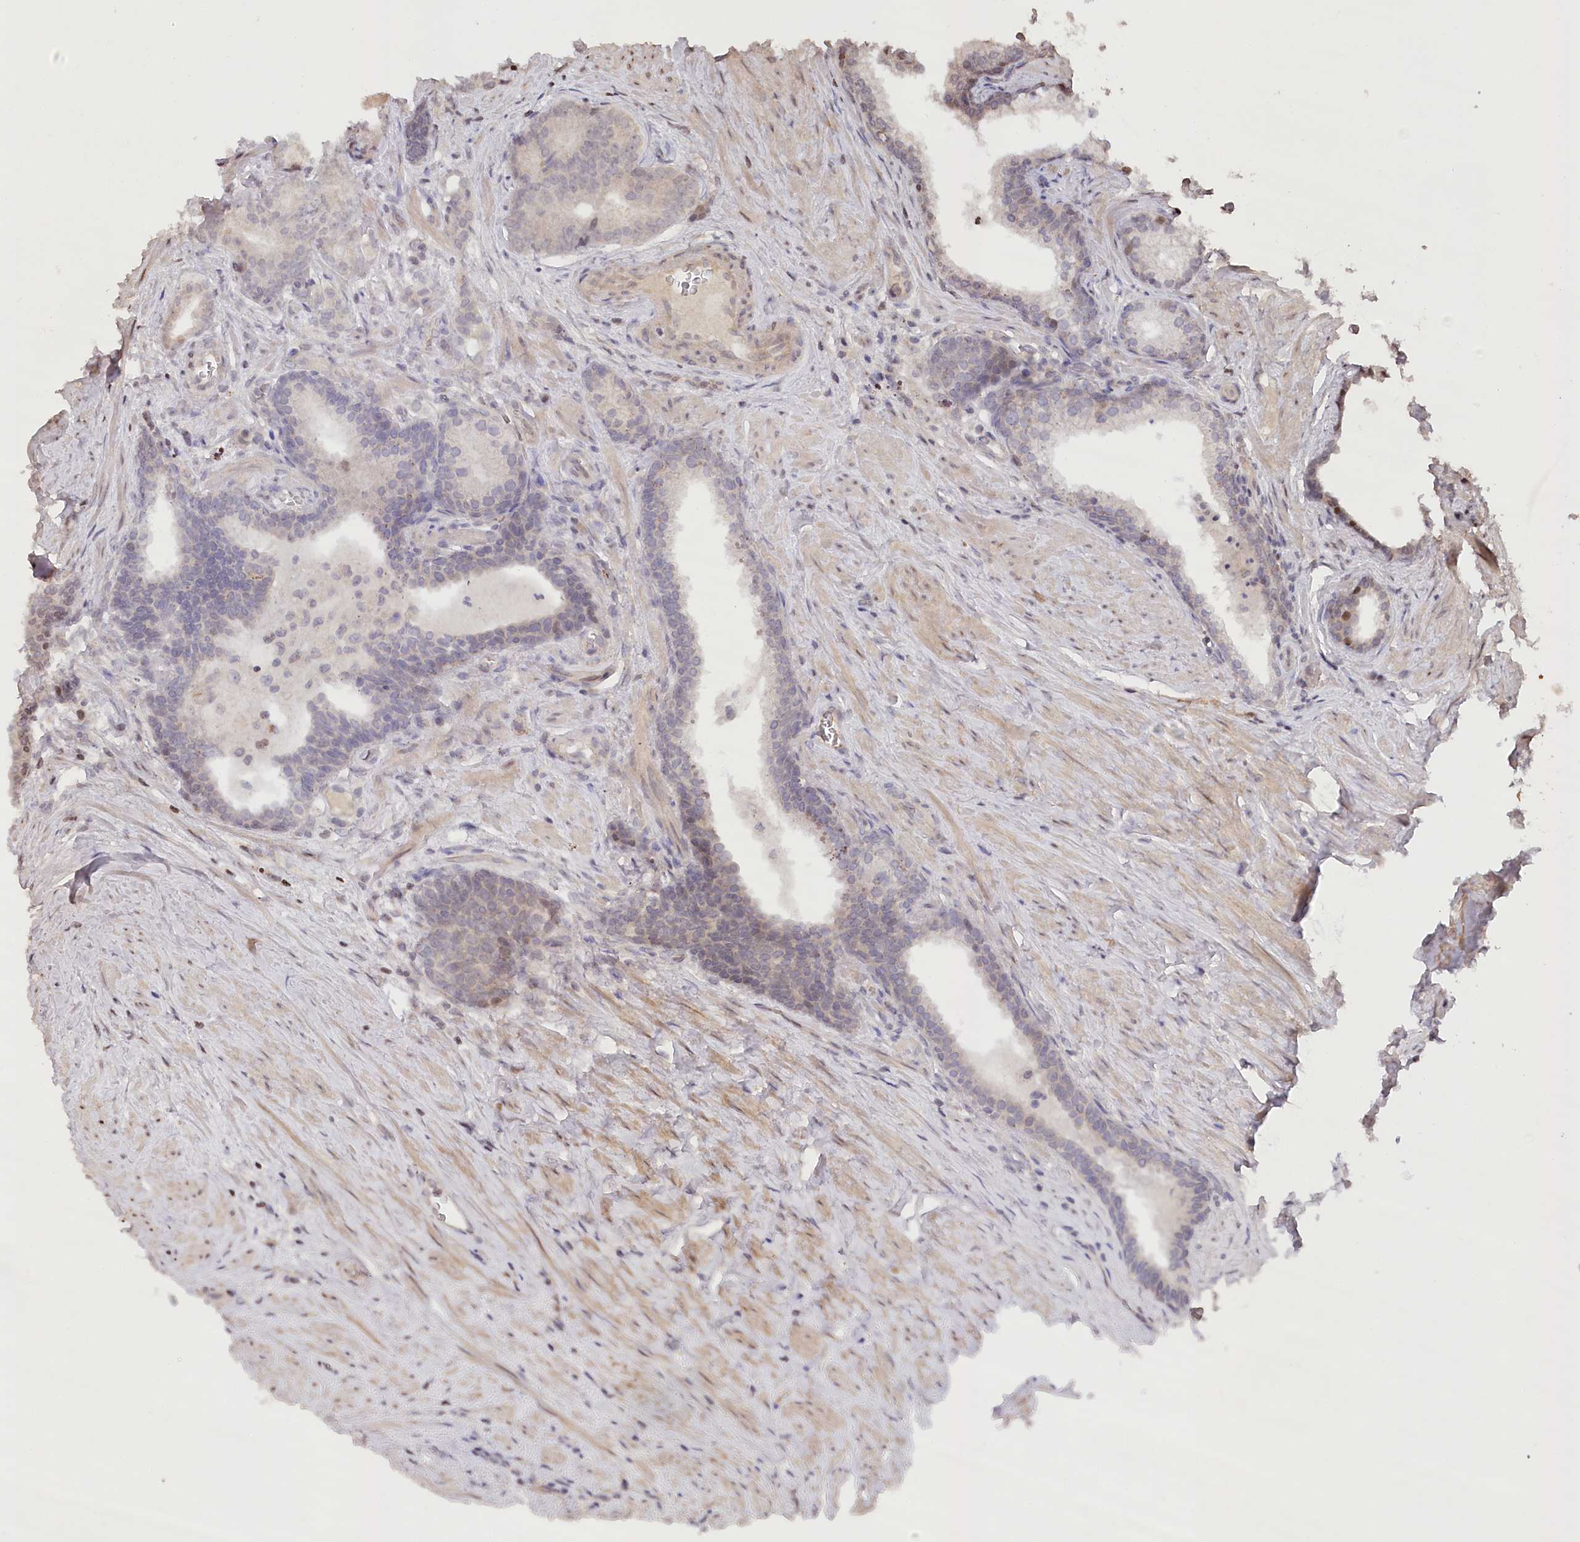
{"staining": {"intensity": "negative", "quantity": "none", "location": "none"}, "tissue": "prostate cancer", "cell_type": "Tumor cells", "image_type": "cancer", "snomed": [{"axis": "morphology", "description": "Adenocarcinoma, Low grade"}, {"axis": "topography", "description": "Prostate"}], "caption": "The micrograph shows no significant staining in tumor cells of adenocarcinoma (low-grade) (prostate). Nuclei are stained in blue.", "gene": "CCSER2", "patient": {"sex": "male", "age": 71}}